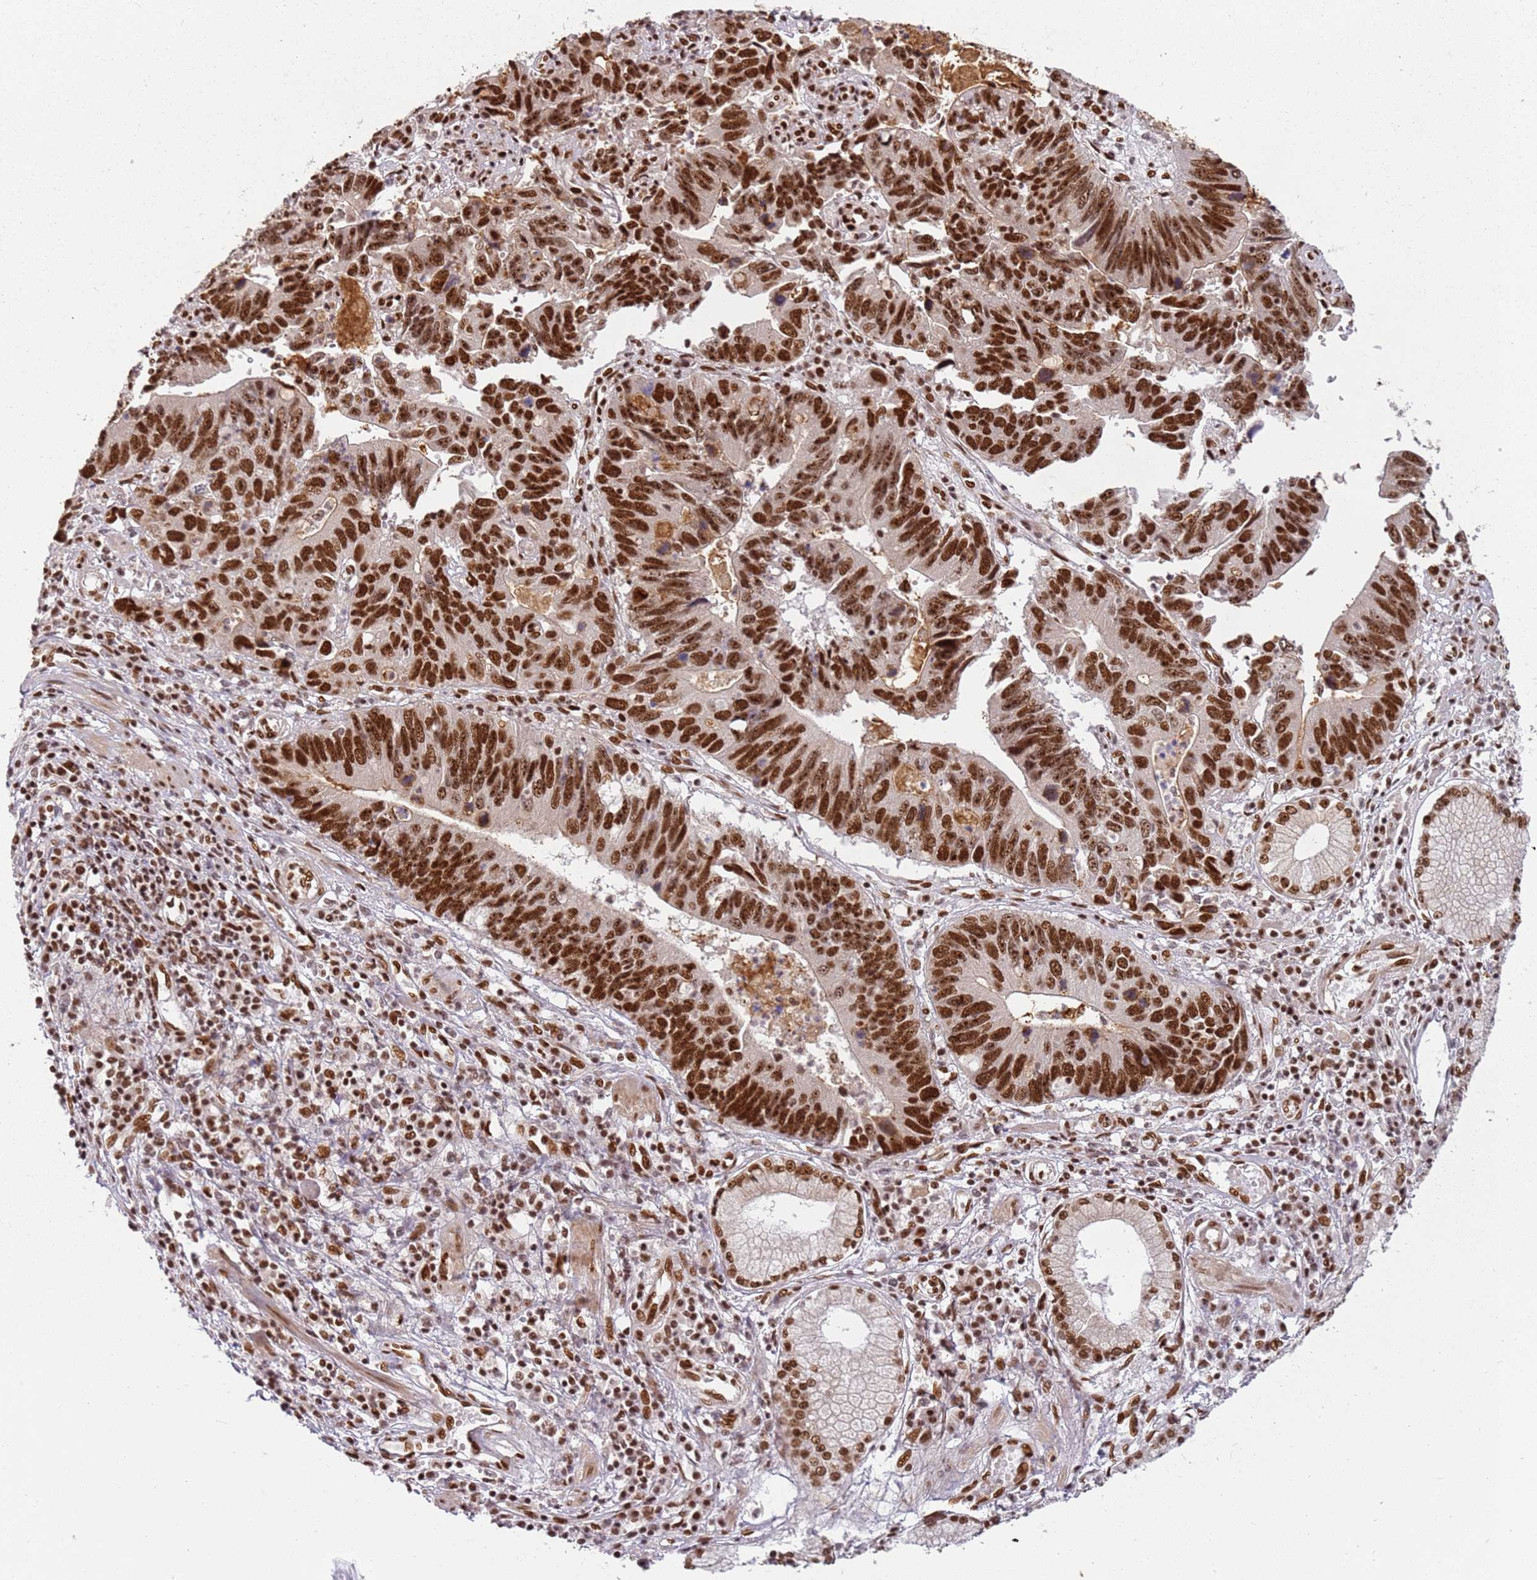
{"staining": {"intensity": "strong", "quantity": ">75%", "location": "nuclear"}, "tissue": "stomach cancer", "cell_type": "Tumor cells", "image_type": "cancer", "snomed": [{"axis": "morphology", "description": "Adenocarcinoma, NOS"}, {"axis": "topography", "description": "Stomach"}], "caption": "A micrograph of stomach cancer (adenocarcinoma) stained for a protein demonstrates strong nuclear brown staining in tumor cells. Immunohistochemistry stains the protein in brown and the nuclei are stained blue.", "gene": "TENT4A", "patient": {"sex": "male", "age": 59}}